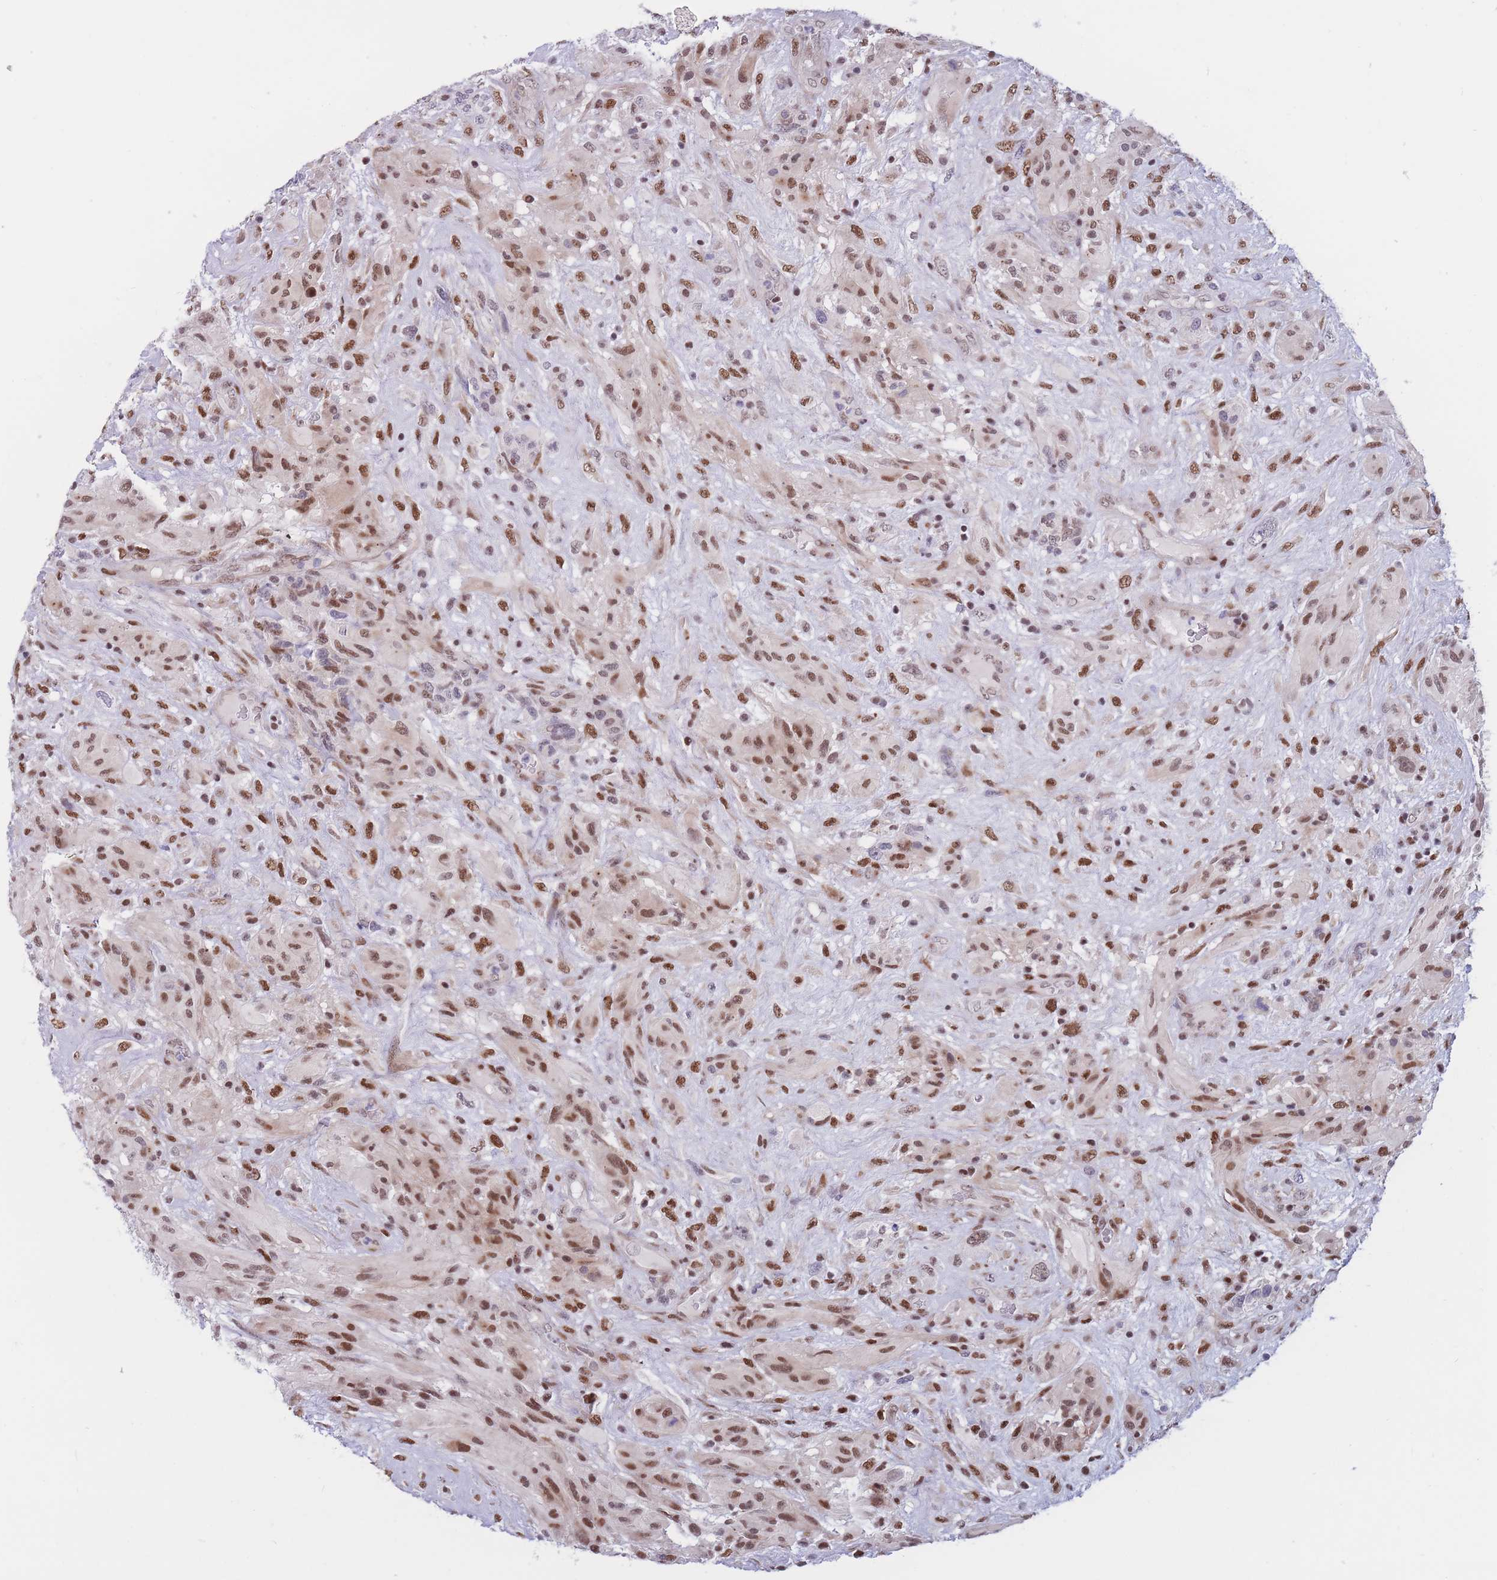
{"staining": {"intensity": "moderate", "quantity": "25%-75%", "location": "nuclear"}, "tissue": "glioma", "cell_type": "Tumor cells", "image_type": "cancer", "snomed": [{"axis": "morphology", "description": "Glioma, malignant, High grade"}, {"axis": "topography", "description": "Brain"}], "caption": "DAB (3,3'-diaminobenzidine) immunohistochemical staining of glioma displays moderate nuclear protein positivity in approximately 25%-75% of tumor cells. (DAB (3,3'-diaminobenzidine) IHC with brightfield microscopy, high magnification).", "gene": "BCL9L", "patient": {"sex": "male", "age": 61}}